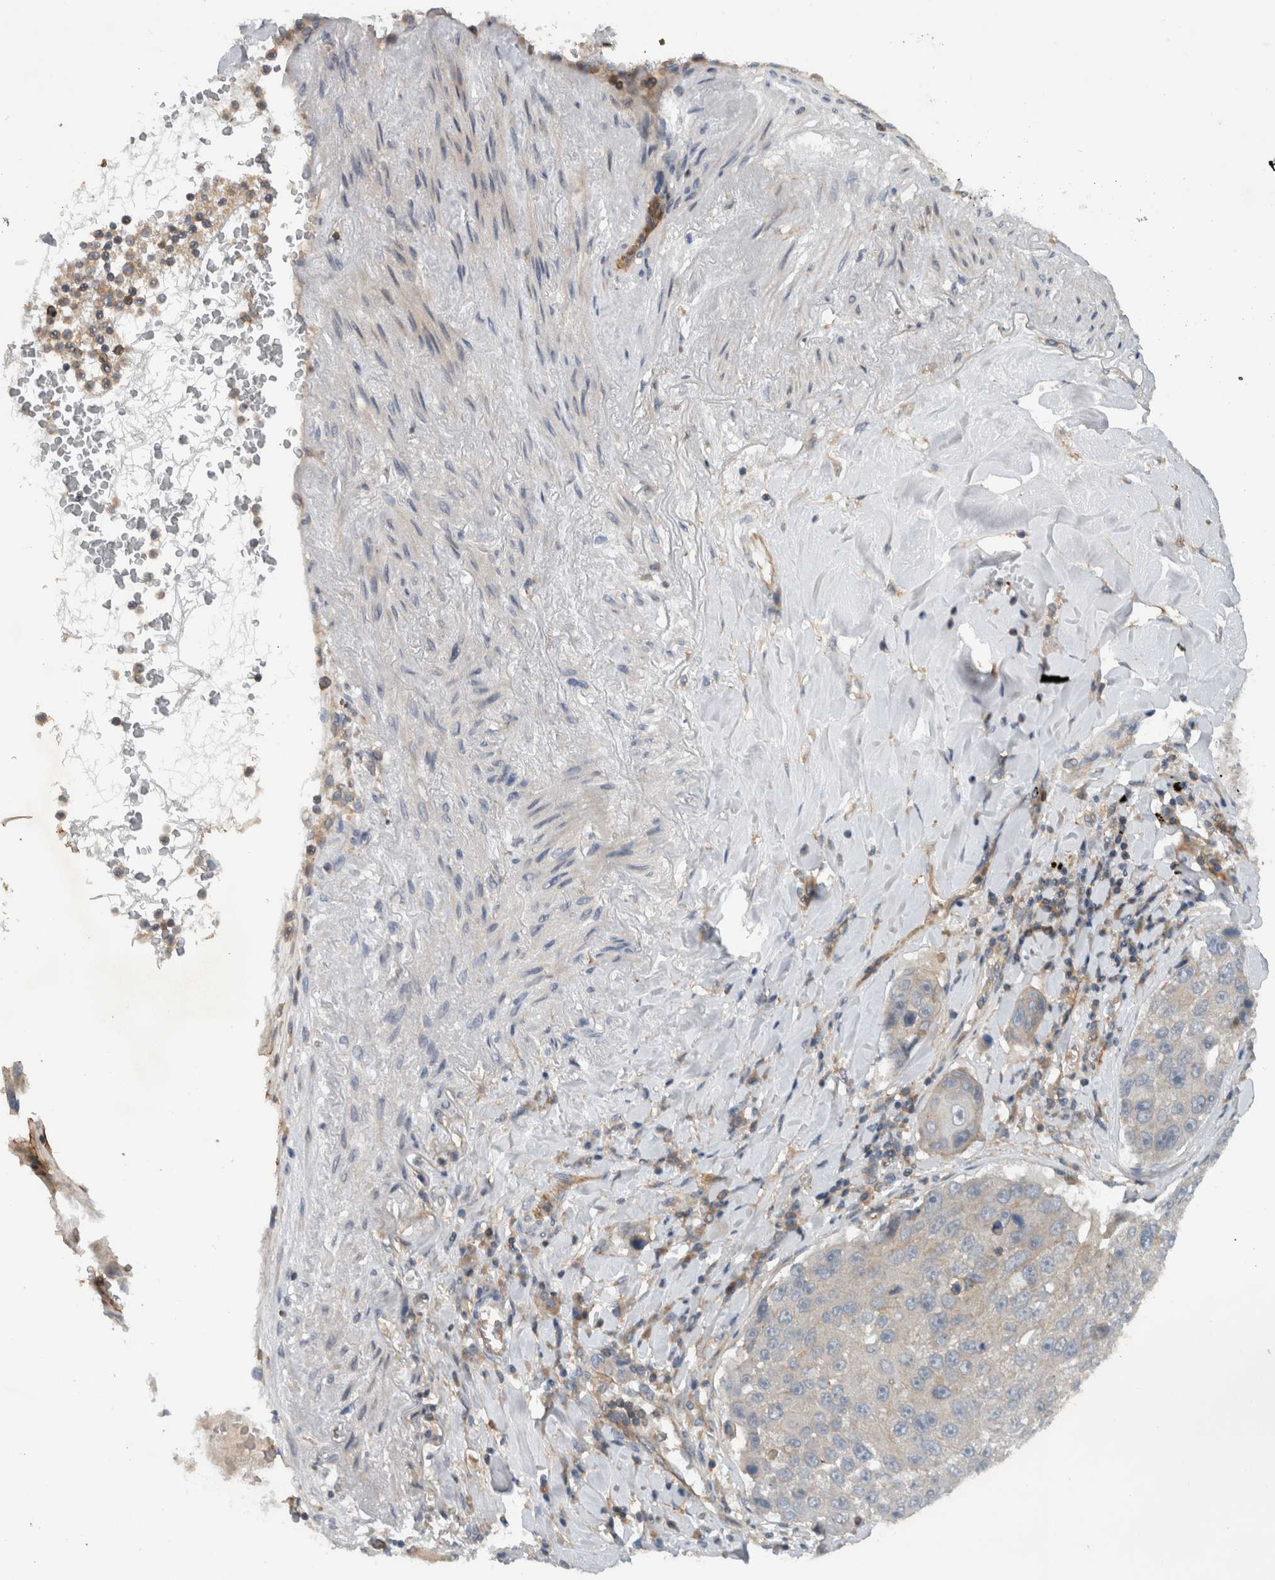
{"staining": {"intensity": "negative", "quantity": "none", "location": "none"}, "tissue": "lung cancer", "cell_type": "Tumor cells", "image_type": "cancer", "snomed": [{"axis": "morphology", "description": "Squamous cell carcinoma, NOS"}, {"axis": "topography", "description": "Lung"}], "caption": "This micrograph is of lung squamous cell carcinoma stained with immunohistochemistry to label a protein in brown with the nuclei are counter-stained blue. There is no staining in tumor cells. Nuclei are stained in blue.", "gene": "SCARA5", "patient": {"sex": "male", "age": 61}}